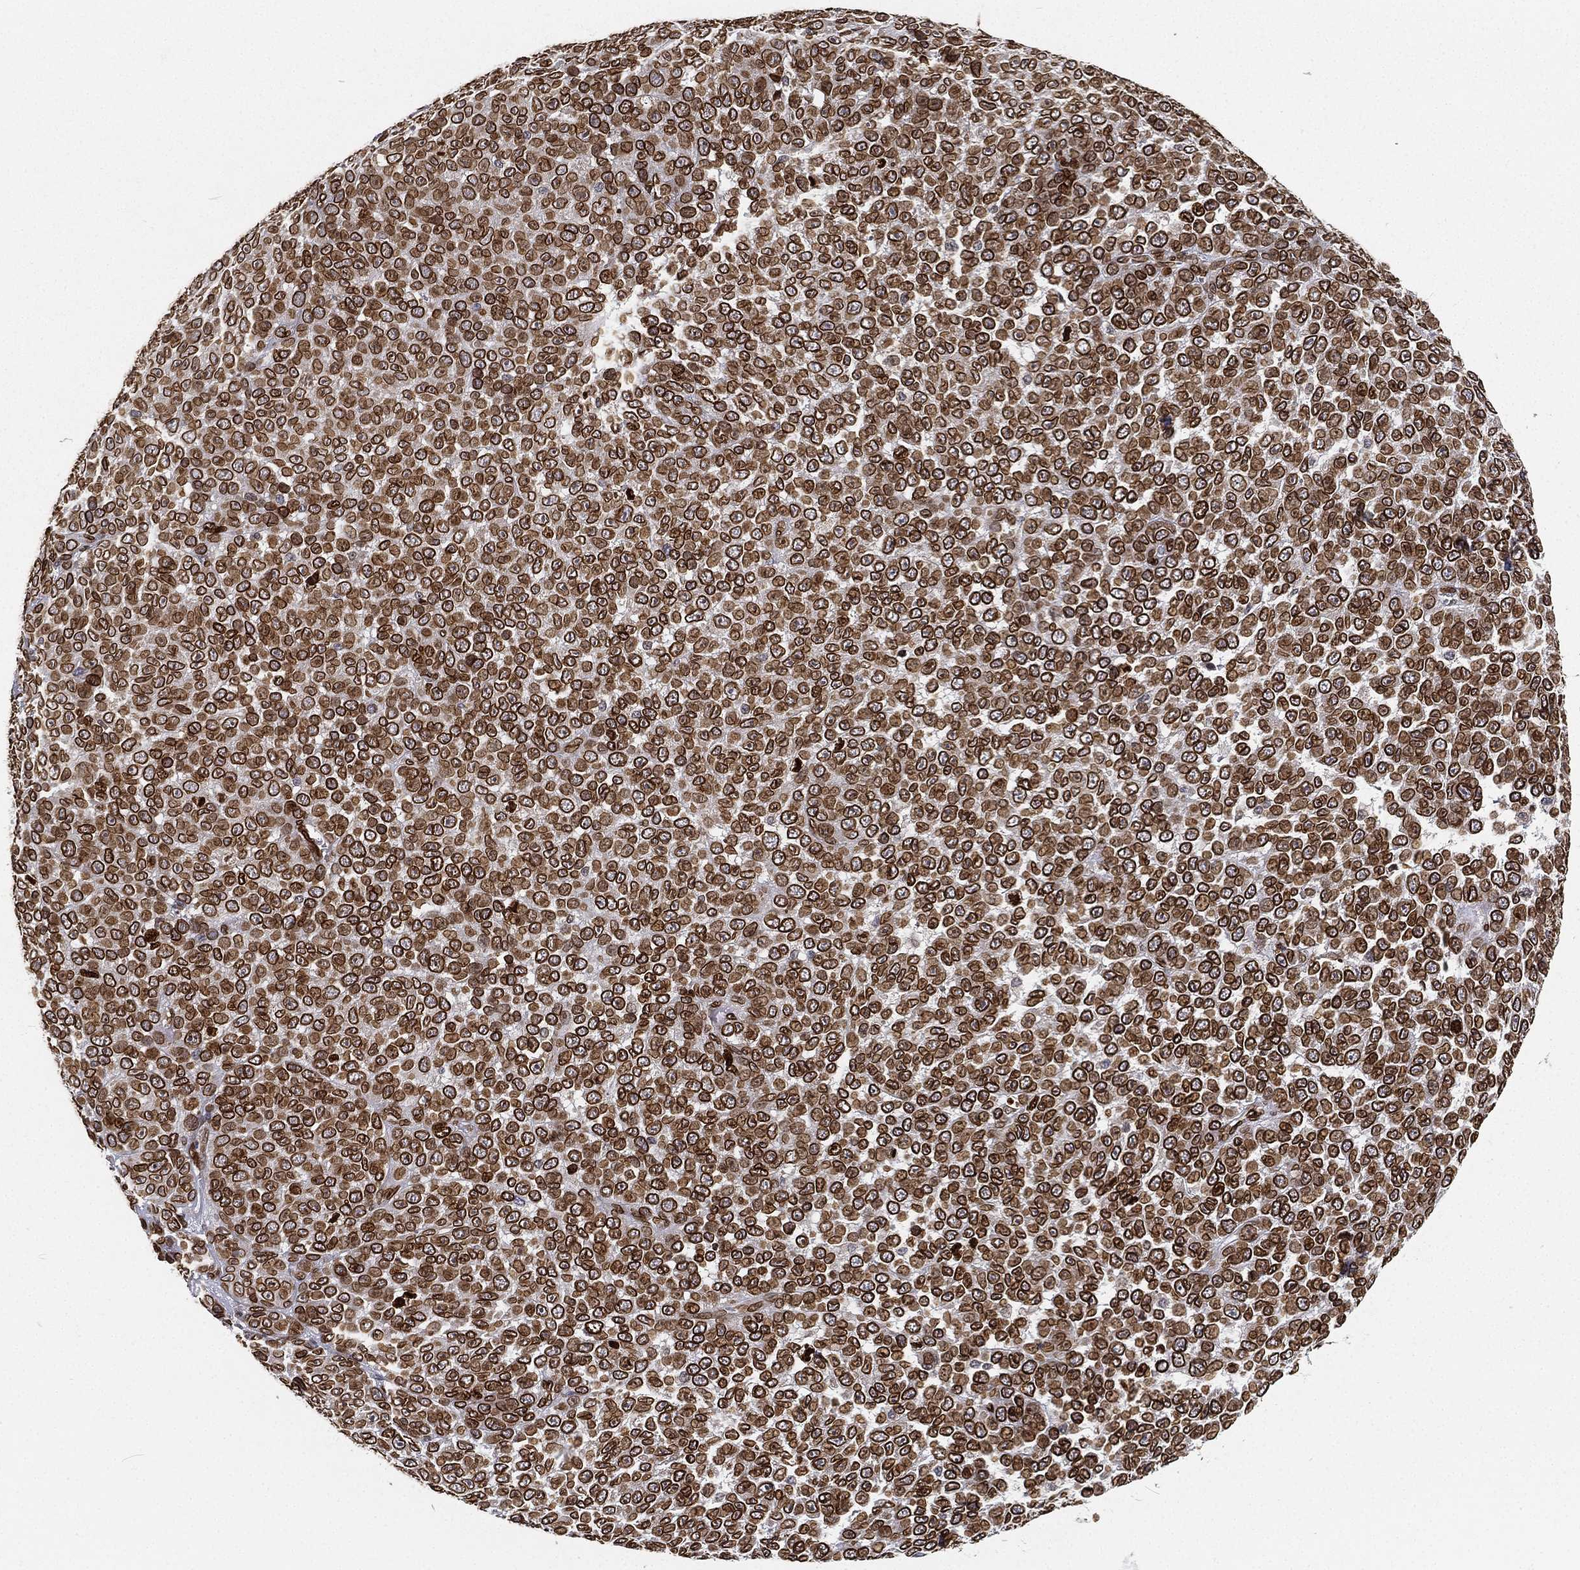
{"staining": {"intensity": "strong", "quantity": ">75%", "location": "cytoplasmic/membranous,nuclear"}, "tissue": "melanoma", "cell_type": "Tumor cells", "image_type": "cancer", "snomed": [{"axis": "morphology", "description": "Malignant melanoma, NOS"}, {"axis": "topography", "description": "Skin"}], "caption": "This histopathology image demonstrates immunohistochemistry staining of melanoma, with high strong cytoplasmic/membranous and nuclear staining in approximately >75% of tumor cells.", "gene": "PALB2", "patient": {"sex": "female", "age": 95}}